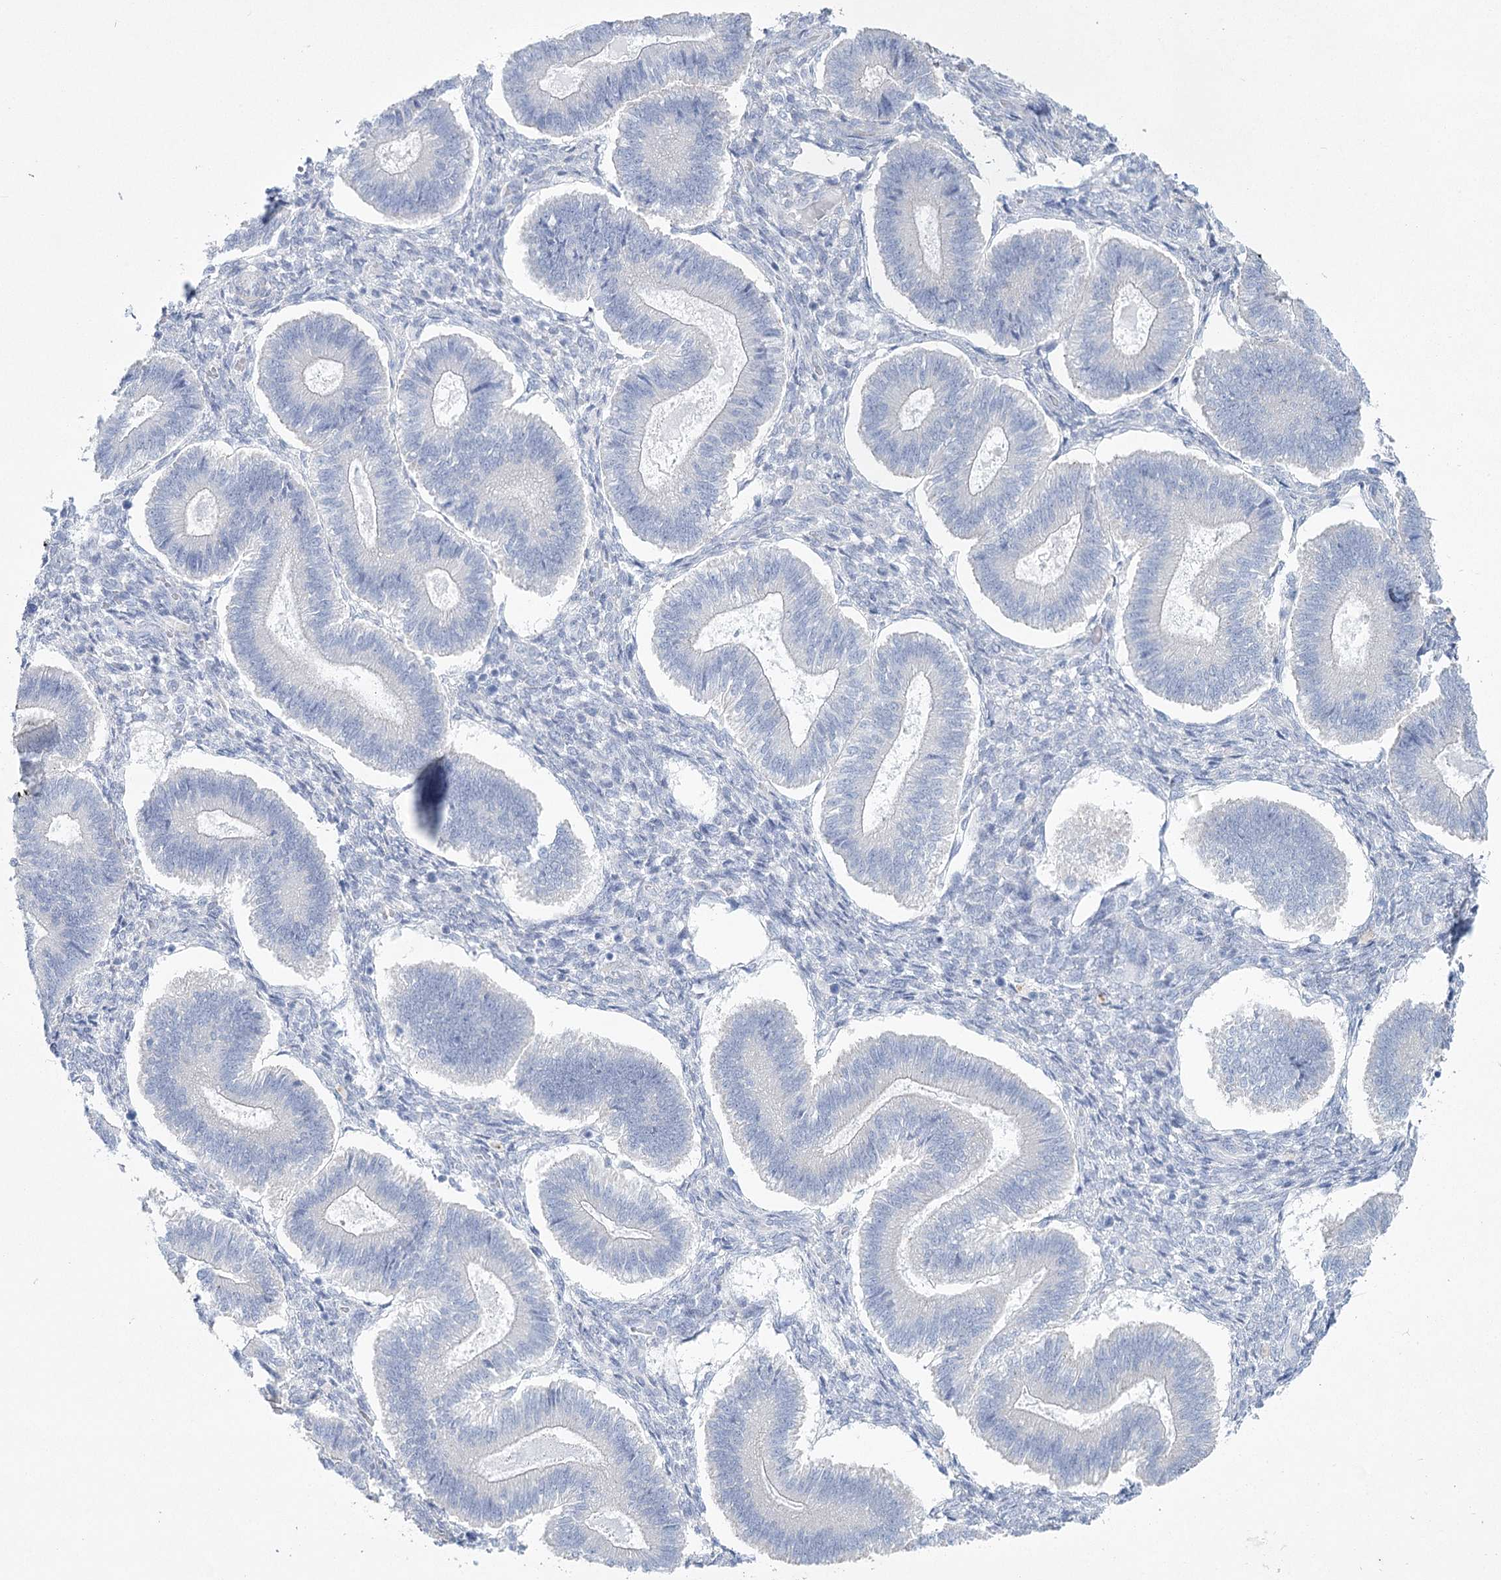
{"staining": {"intensity": "negative", "quantity": "none", "location": "none"}, "tissue": "endometrium", "cell_type": "Cells in endometrial stroma", "image_type": "normal", "snomed": [{"axis": "morphology", "description": "Normal tissue, NOS"}, {"axis": "topography", "description": "Endometrium"}], "caption": "Endometrium was stained to show a protein in brown. There is no significant positivity in cells in endometrial stroma. Brightfield microscopy of immunohistochemistry stained with DAB (3,3'-diaminobenzidine) (brown) and hematoxylin (blue), captured at high magnification.", "gene": "CCDC88A", "patient": {"sex": "female", "age": 25}}